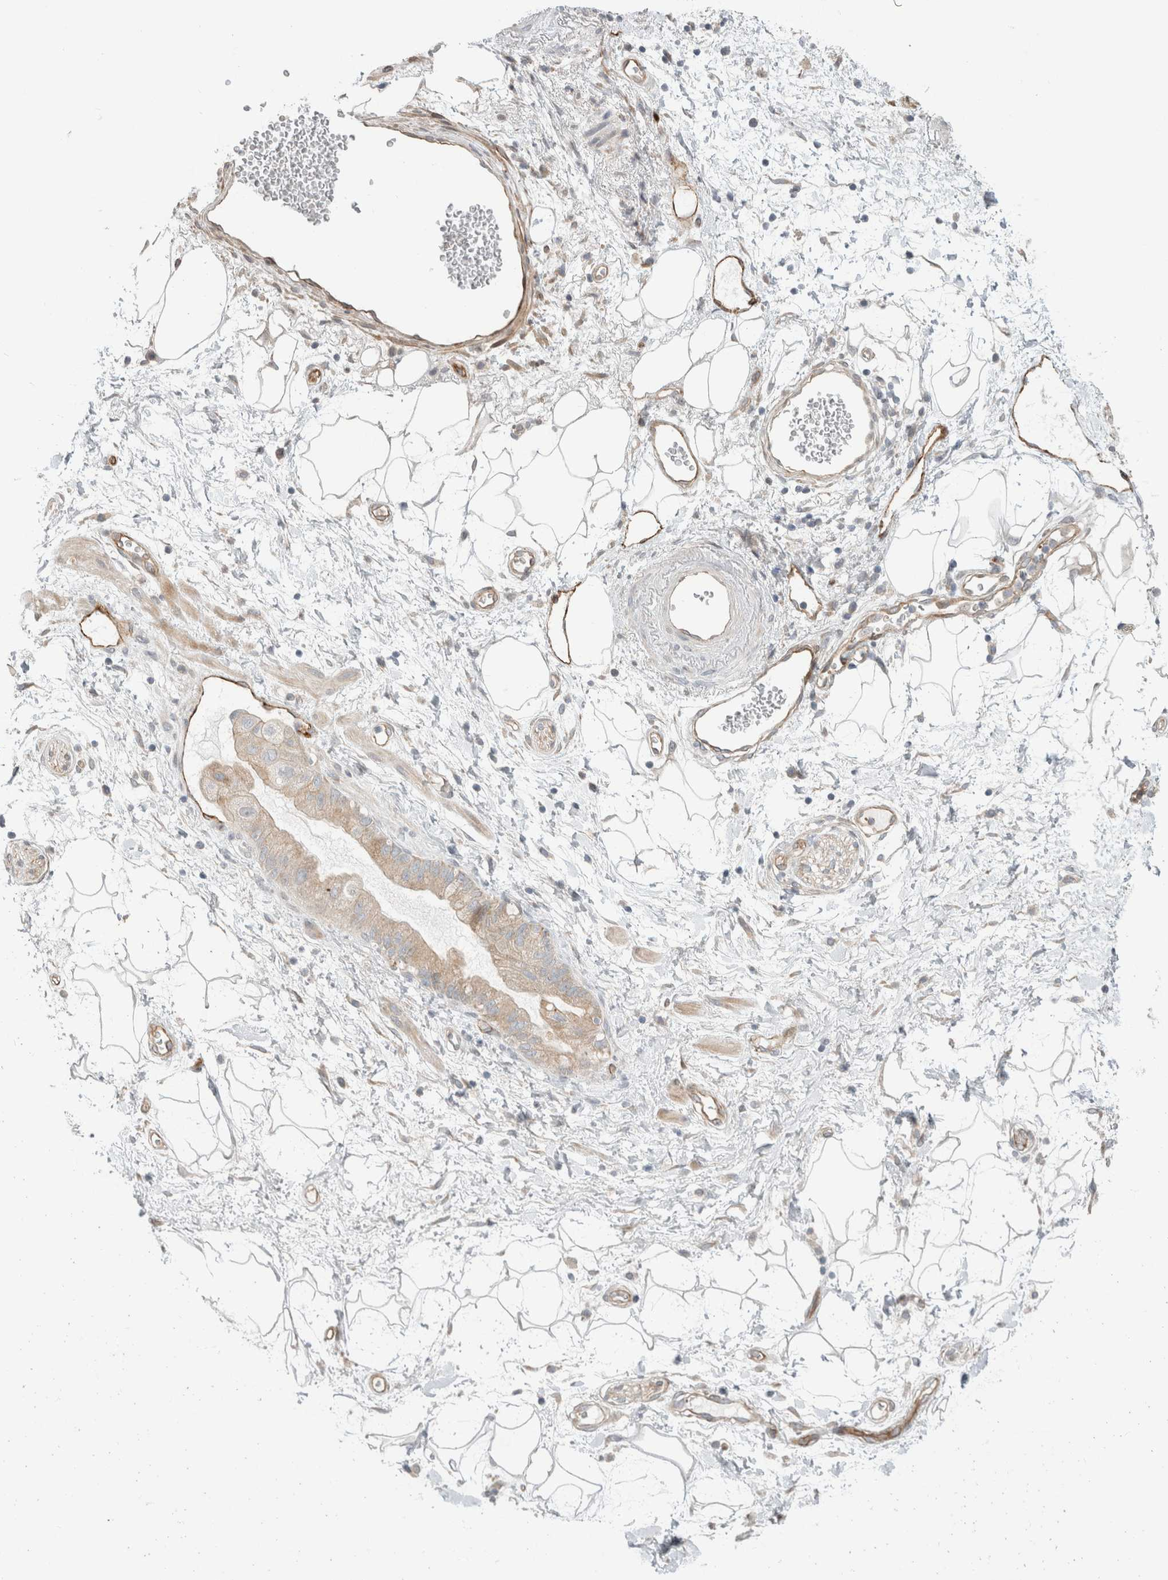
{"staining": {"intensity": "weak", "quantity": "<25%", "location": "cytoplasmic/membranous"}, "tissue": "adipose tissue", "cell_type": "Adipocytes", "image_type": "normal", "snomed": [{"axis": "morphology", "description": "Normal tissue, NOS"}, {"axis": "morphology", "description": "Adenocarcinoma, NOS"}, {"axis": "topography", "description": "Duodenum"}, {"axis": "topography", "description": "Peripheral nerve tissue"}], "caption": "This is a micrograph of IHC staining of benign adipose tissue, which shows no positivity in adipocytes. Nuclei are stained in blue.", "gene": "KPNA5", "patient": {"sex": "female", "age": 60}}